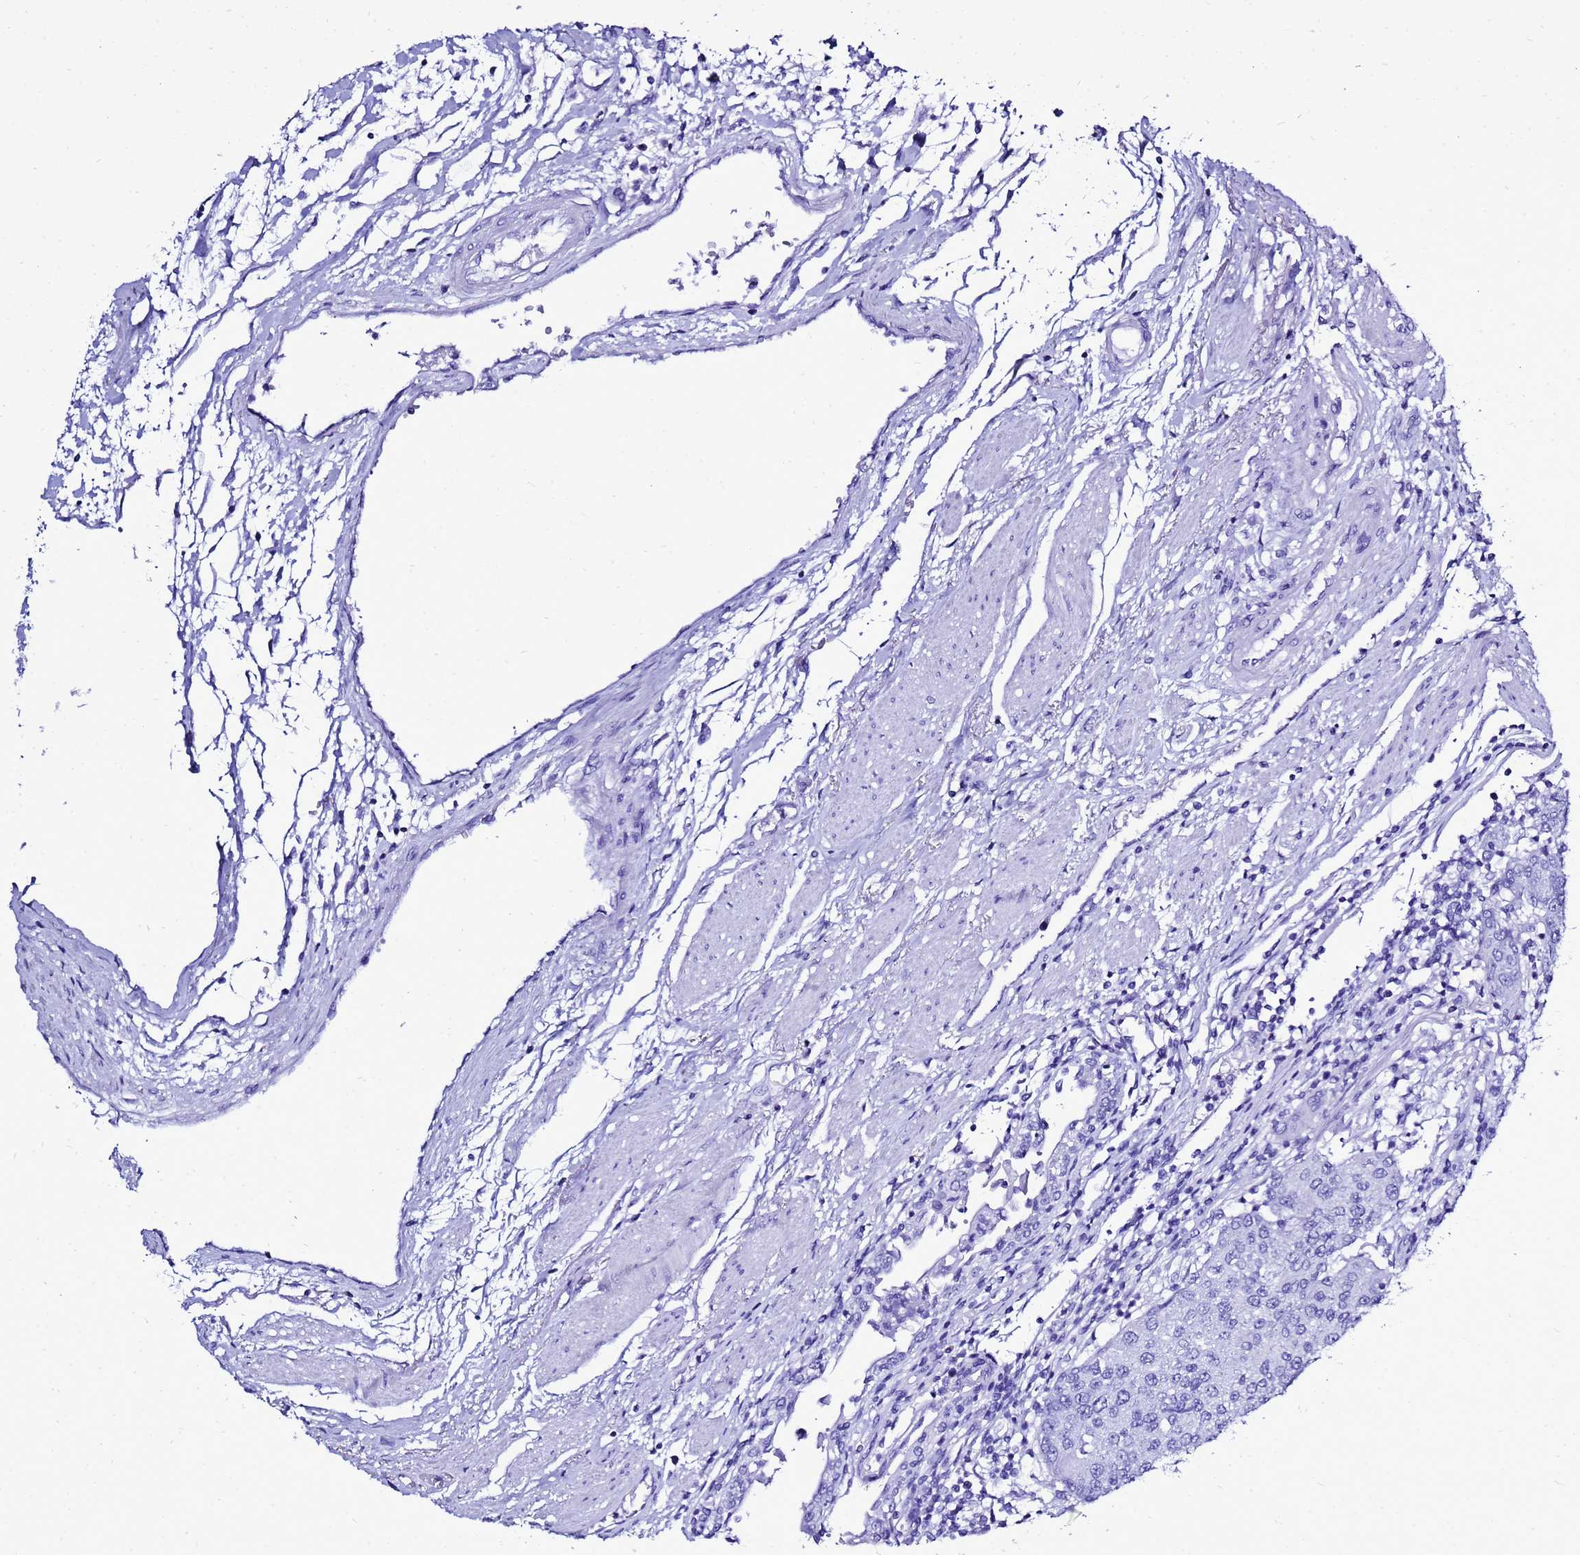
{"staining": {"intensity": "negative", "quantity": "none", "location": "none"}, "tissue": "urothelial cancer", "cell_type": "Tumor cells", "image_type": "cancer", "snomed": [{"axis": "morphology", "description": "Urothelial carcinoma, High grade"}, {"axis": "topography", "description": "Urinary bladder"}], "caption": "High power microscopy image of an IHC histopathology image of urothelial carcinoma (high-grade), revealing no significant staining in tumor cells. (Brightfield microscopy of DAB (3,3'-diaminobenzidine) IHC at high magnification).", "gene": "LIPF", "patient": {"sex": "female", "age": 85}}